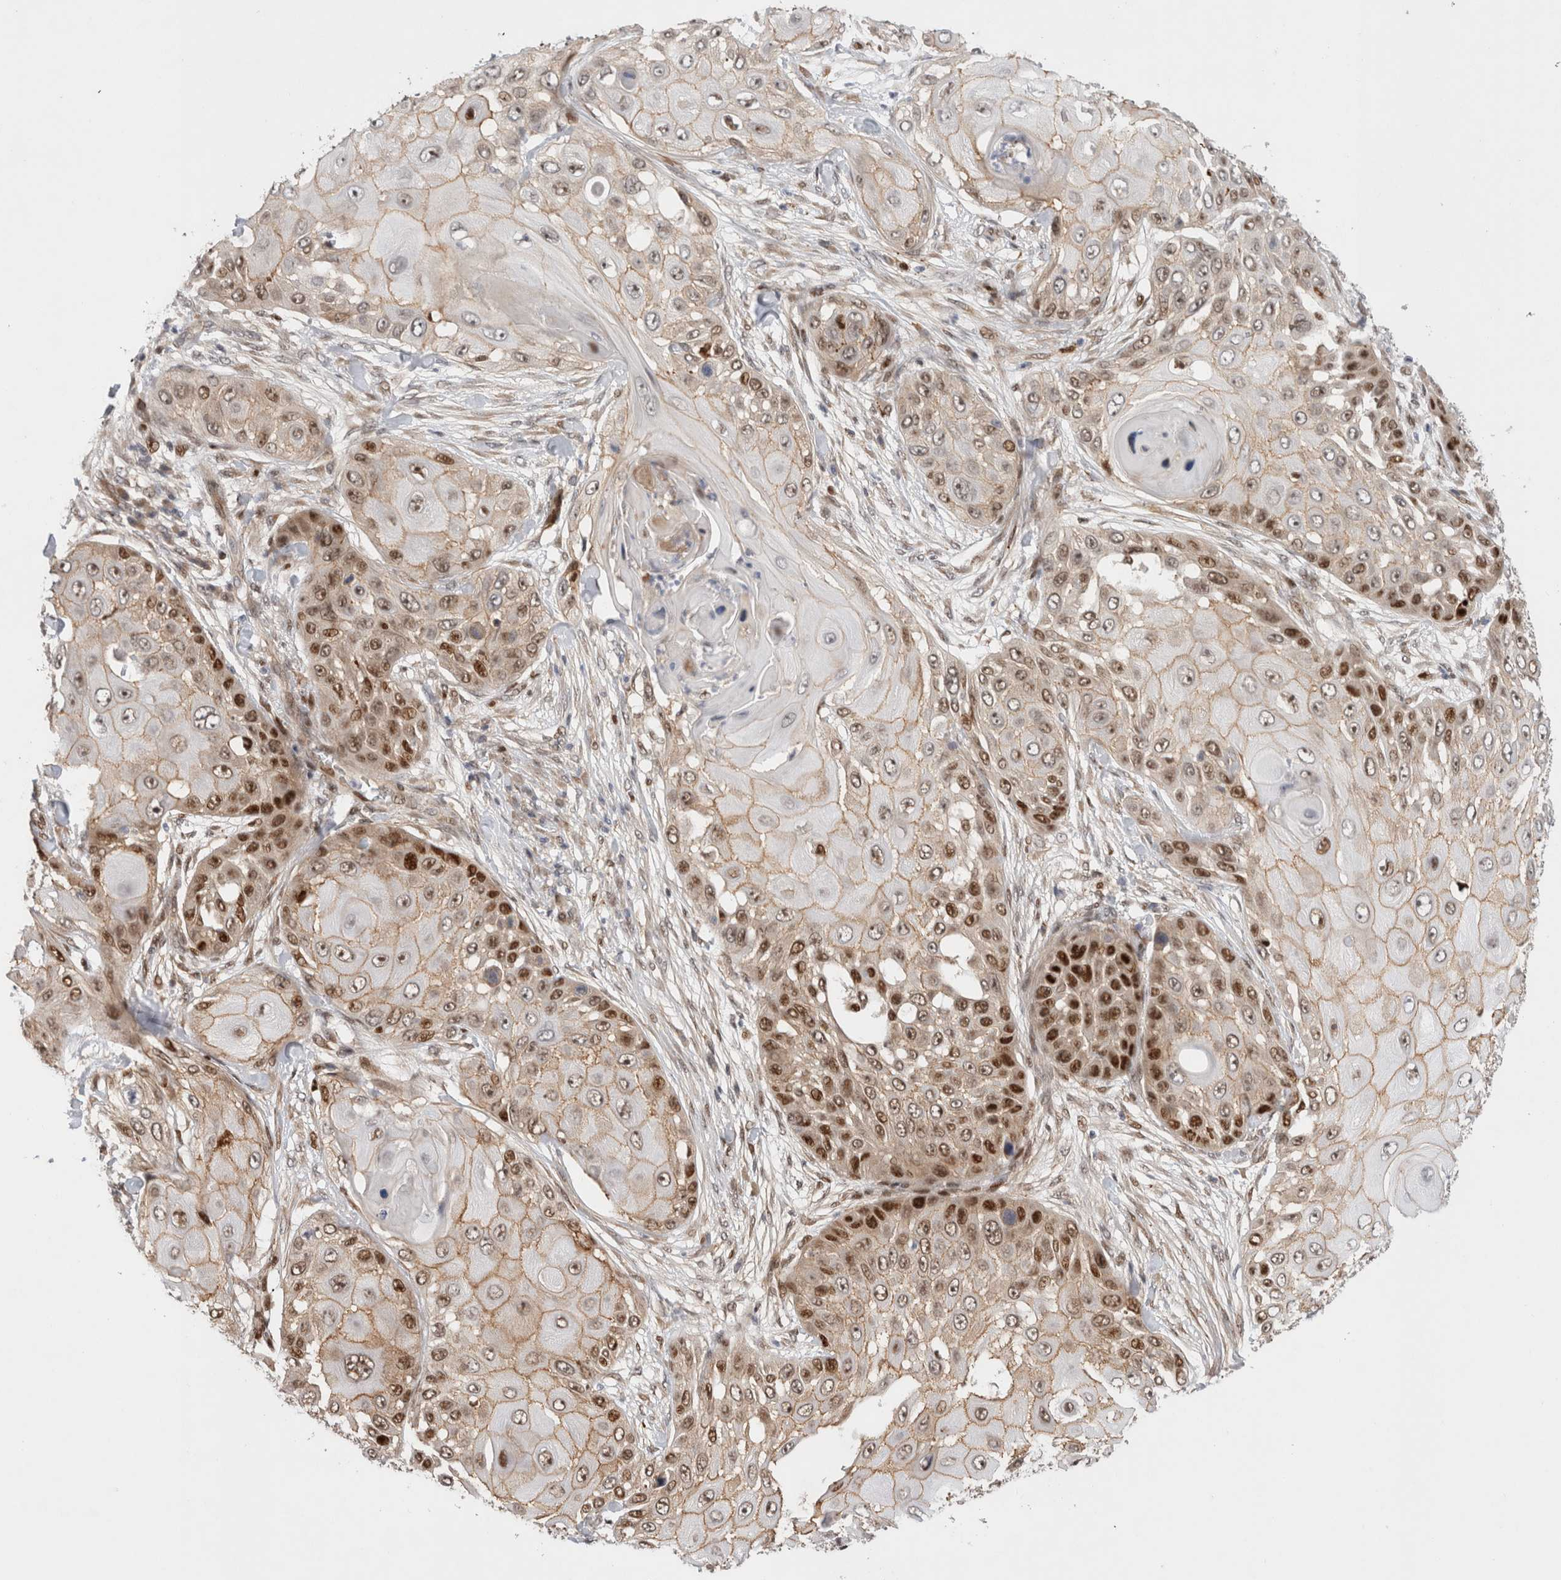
{"staining": {"intensity": "strong", "quantity": ">75%", "location": "cytoplasmic/membranous,nuclear"}, "tissue": "skin cancer", "cell_type": "Tumor cells", "image_type": "cancer", "snomed": [{"axis": "morphology", "description": "Squamous cell carcinoma, NOS"}, {"axis": "topography", "description": "Skin"}], "caption": "This photomicrograph displays squamous cell carcinoma (skin) stained with immunohistochemistry (IHC) to label a protein in brown. The cytoplasmic/membranous and nuclear of tumor cells show strong positivity for the protein. Nuclei are counter-stained blue.", "gene": "TCF4", "patient": {"sex": "female", "age": 44}}